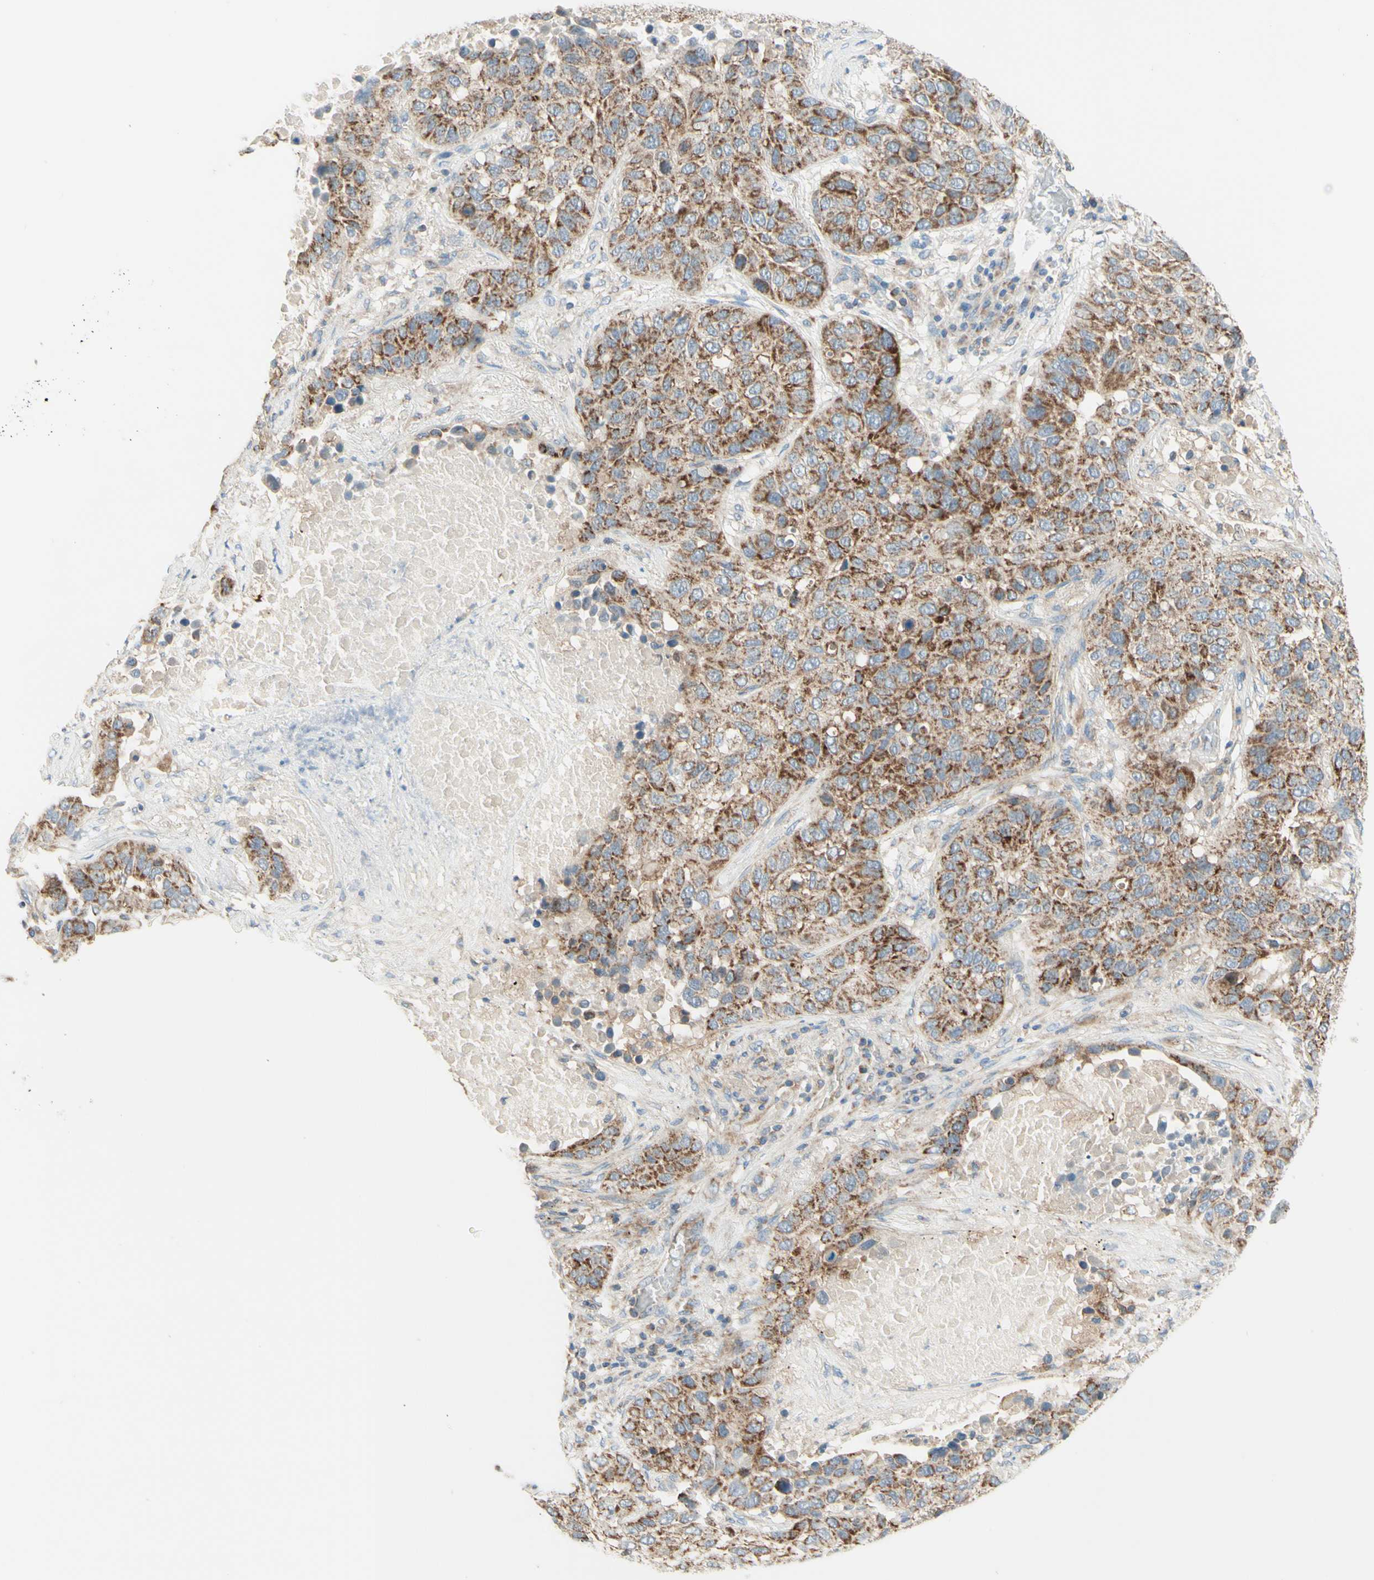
{"staining": {"intensity": "moderate", "quantity": ">75%", "location": "cytoplasmic/membranous"}, "tissue": "lung cancer", "cell_type": "Tumor cells", "image_type": "cancer", "snomed": [{"axis": "morphology", "description": "Squamous cell carcinoma, NOS"}, {"axis": "topography", "description": "Lung"}], "caption": "Immunohistochemical staining of lung cancer (squamous cell carcinoma) displays moderate cytoplasmic/membranous protein staining in about >75% of tumor cells. (Stains: DAB (3,3'-diaminobenzidine) in brown, nuclei in blue, Microscopy: brightfield microscopy at high magnification).", "gene": "ARMC10", "patient": {"sex": "male", "age": 57}}